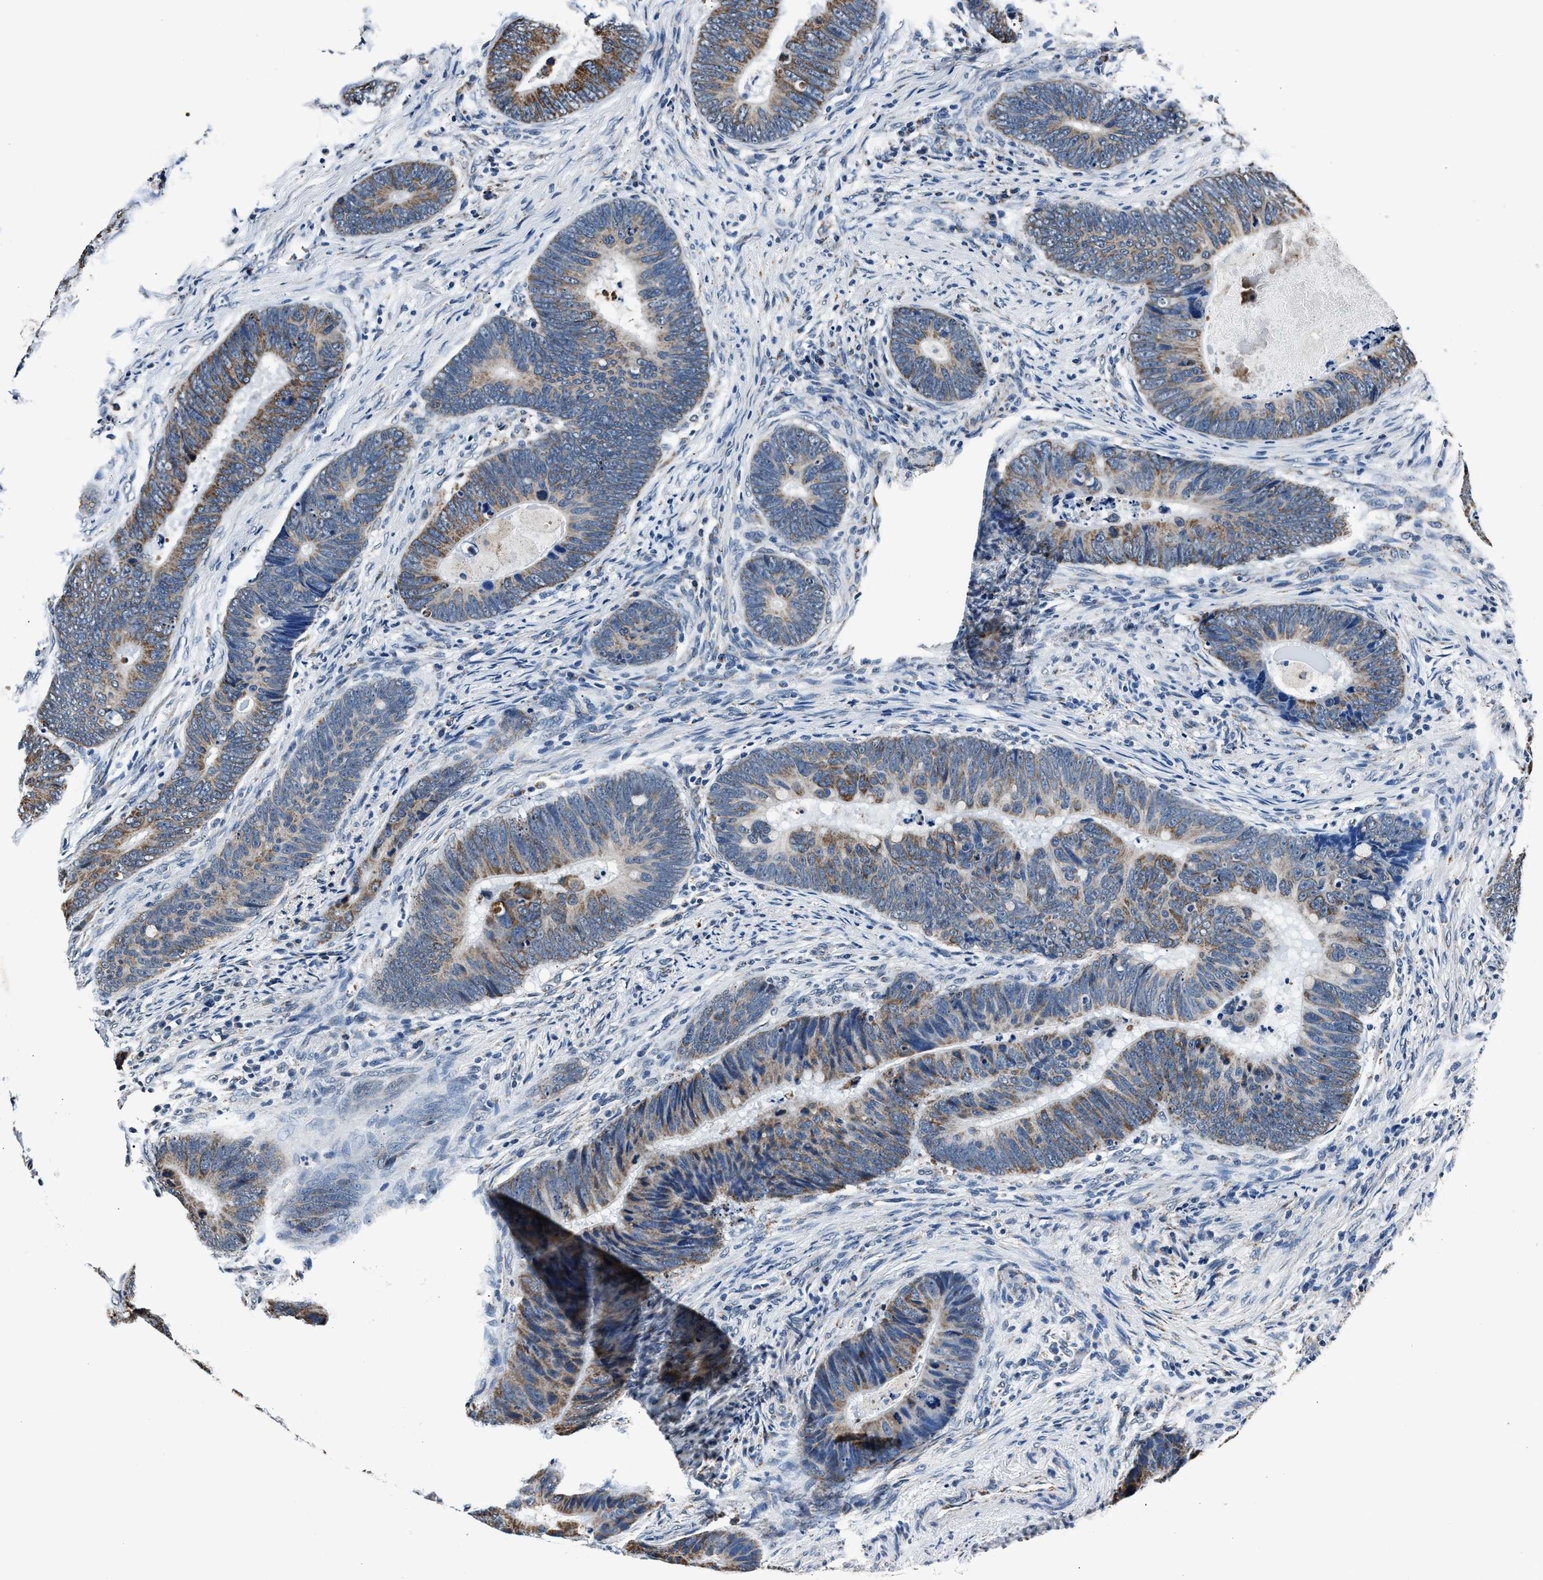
{"staining": {"intensity": "moderate", "quantity": "25%-75%", "location": "cytoplasmic/membranous"}, "tissue": "colorectal cancer", "cell_type": "Tumor cells", "image_type": "cancer", "snomed": [{"axis": "morphology", "description": "Adenocarcinoma, NOS"}, {"axis": "topography", "description": "Colon"}], "caption": "Colorectal cancer stained with a brown dye exhibits moderate cytoplasmic/membranous positive expression in about 25%-75% of tumor cells.", "gene": "HIBADH", "patient": {"sex": "male", "age": 56}}